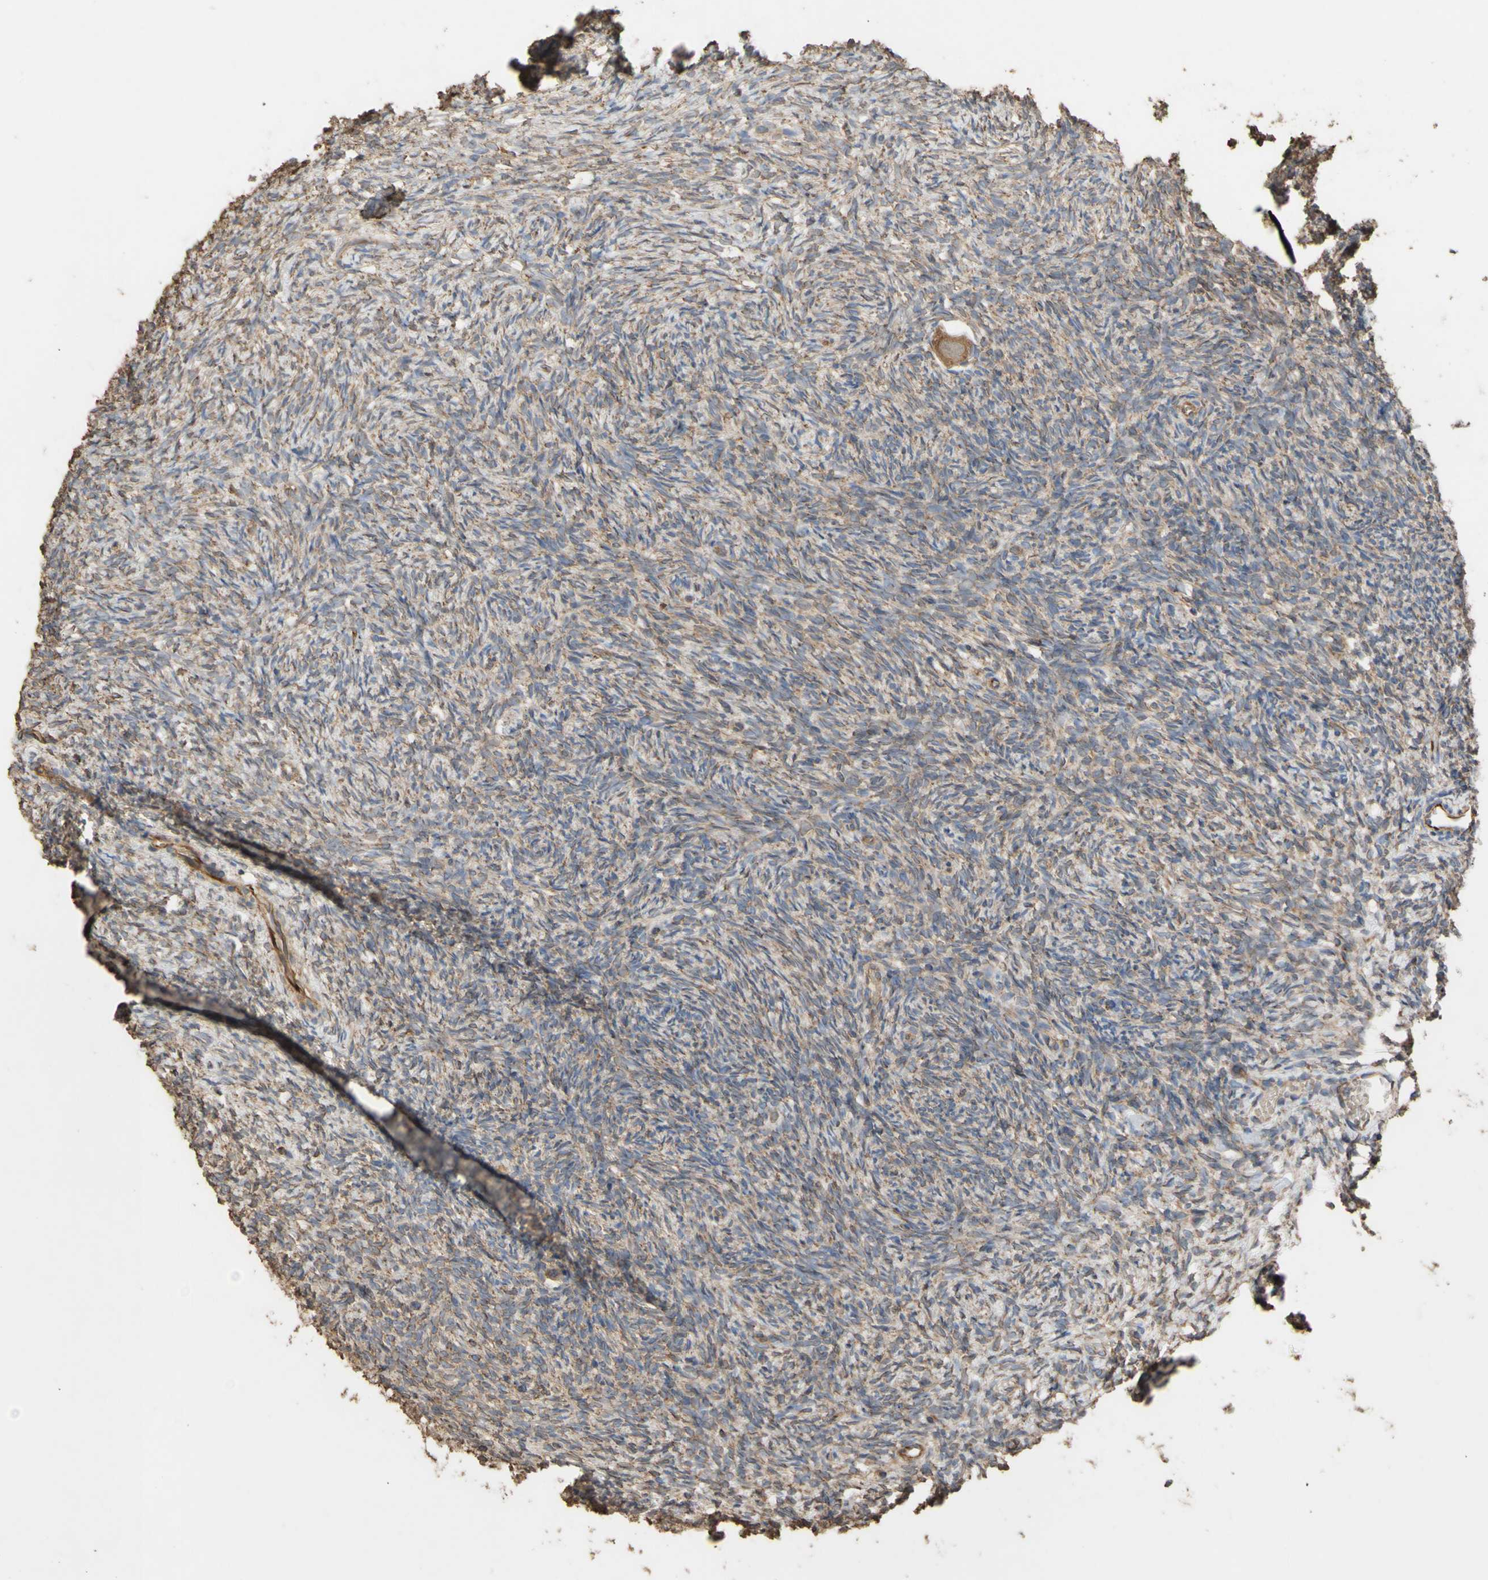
{"staining": {"intensity": "moderate", "quantity": "25%-75%", "location": "cytoplasmic/membranous"}, "tissue": "ovary", "cell_type": "Follicle cells", "image_type": "normal", "snomed": [{"axis": "morphology", "description": "Normal tissue, NOS"}, {"axis": "topography", "description": "Ovary"}], "caption": "Approximately 25%-75% of follicle cells in unremarkable ovary exhibit moderate cytoplasmic/membranous protein staining as visualized by brown immunohistochemical staining.", "gene": "EIF2S3", "patient": {"sex": "female", "age": 35}}